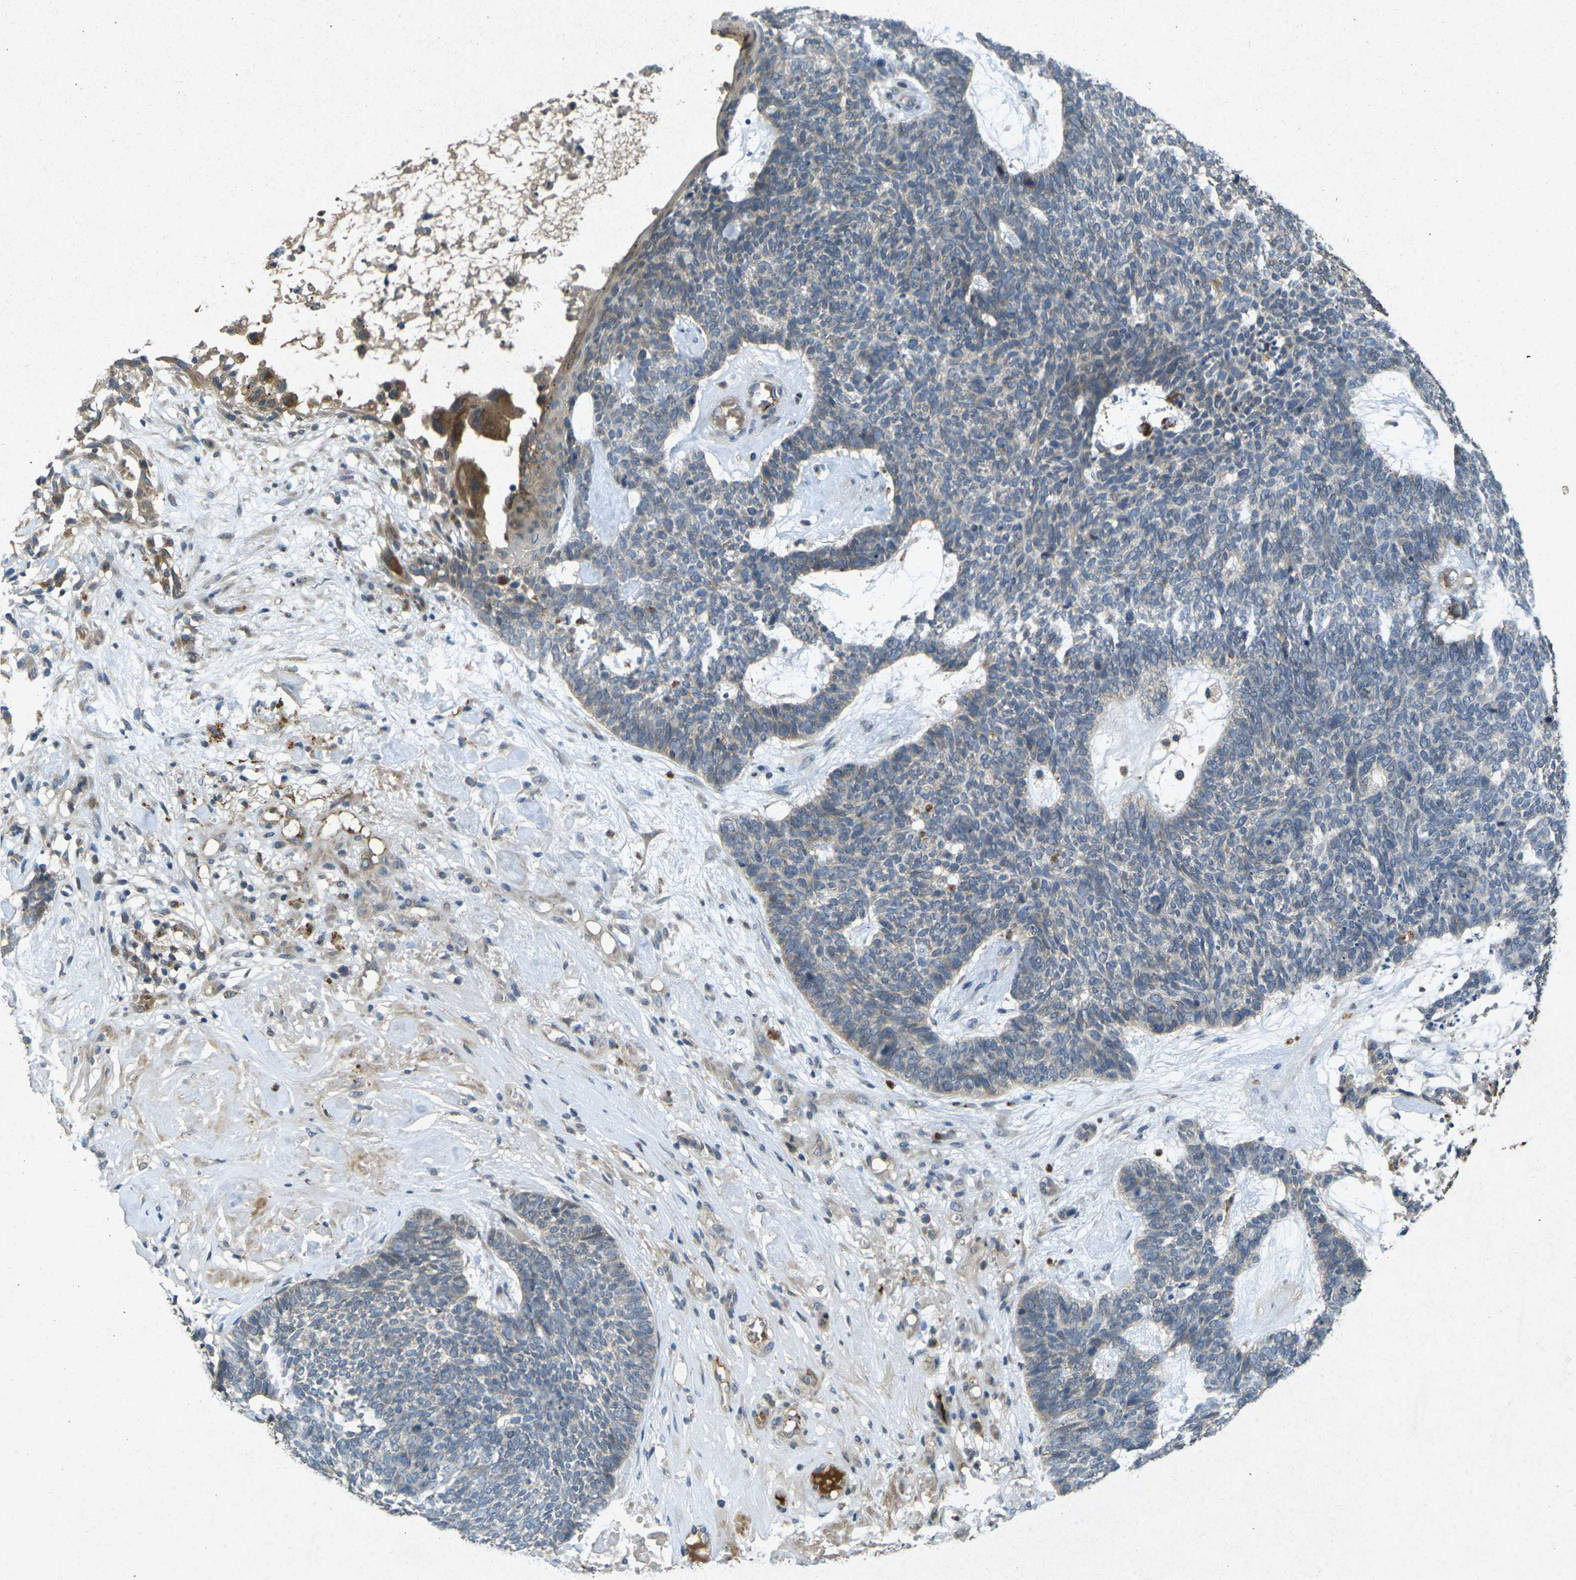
{"staining": {"intensity": "weak", "quantity": "25%-75%", "location": "cytoplasmic/membranous"}, "tissue": "skin cancer", "cell_type": "Tumor cells", "image_type": "cancer", "snomed": [{"axis": "morphology", "description": "Basal cell carcinoma"}, {"axis": "topography", "description": "Skin"}], "caption": "DAB immunohistochemical staining of human basal cell carcinoma (skin) displays weak cytoplasmic/membranous protein staining in about 25%-75% of tumor cells.", "gene": "RGMA", "patient": {"sex": "female", "age": 84}}